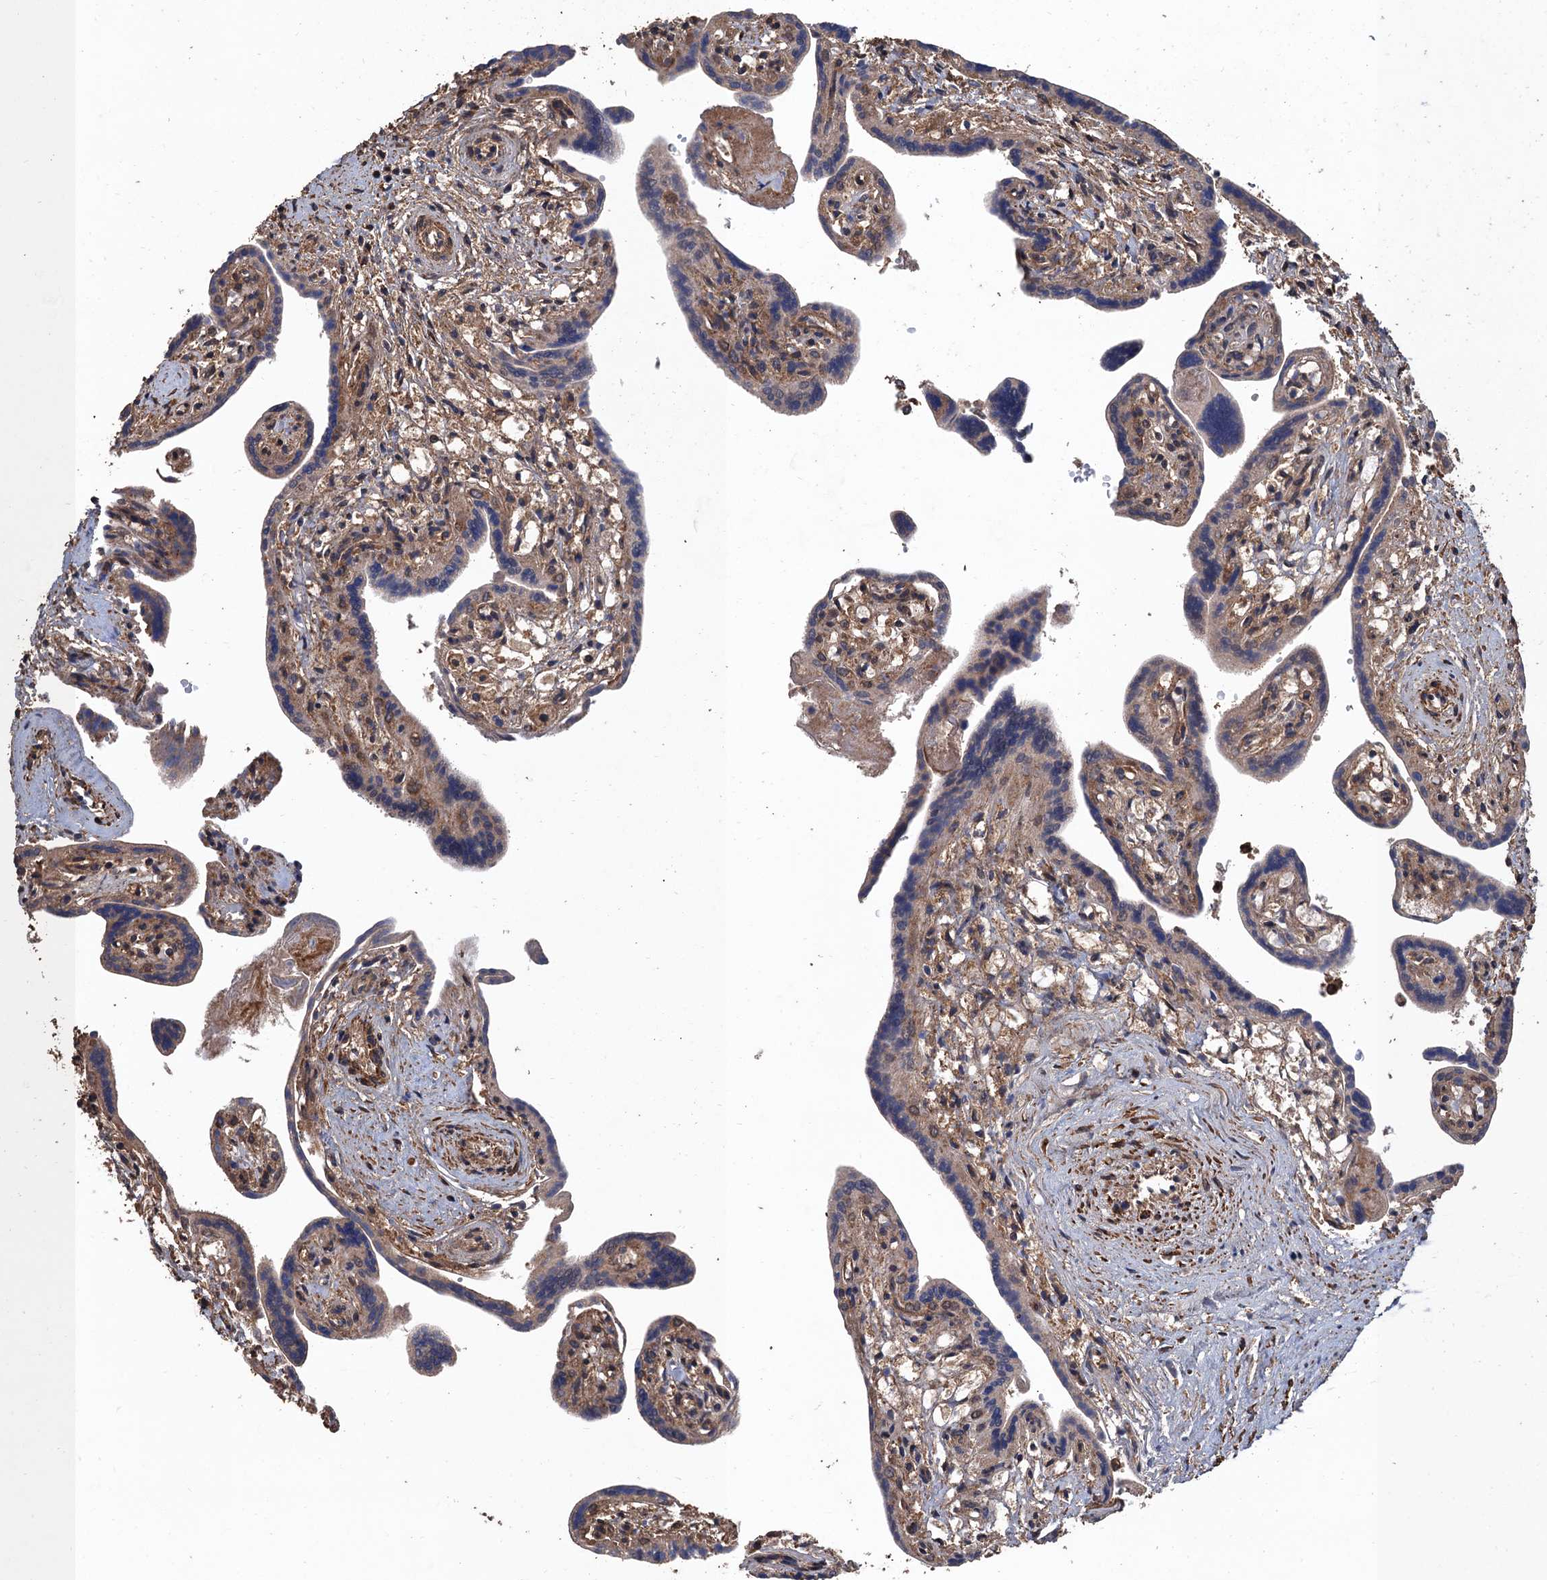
{"staining": {"intensity": "moderate", "quantity": ">75%", "location": "cytoplasmic/membranous"}, "tissue": "placenta", "cell_type": "Decidual cells", "image_type": "normal", "snomed": [{"axis": "morphology", "description": "Normal tissue, NOS"}, {"axis": "topography", "description": "Placenta"}], "caption": "Approximately >75% of decidual cells in unremarkable placenta display moderate cytoplasmic/membranous protein positivity as visualized by brown immunohistochemical staining.", "gene": "PPP4R1", "patient": {"sex": "female", "age": 37}}